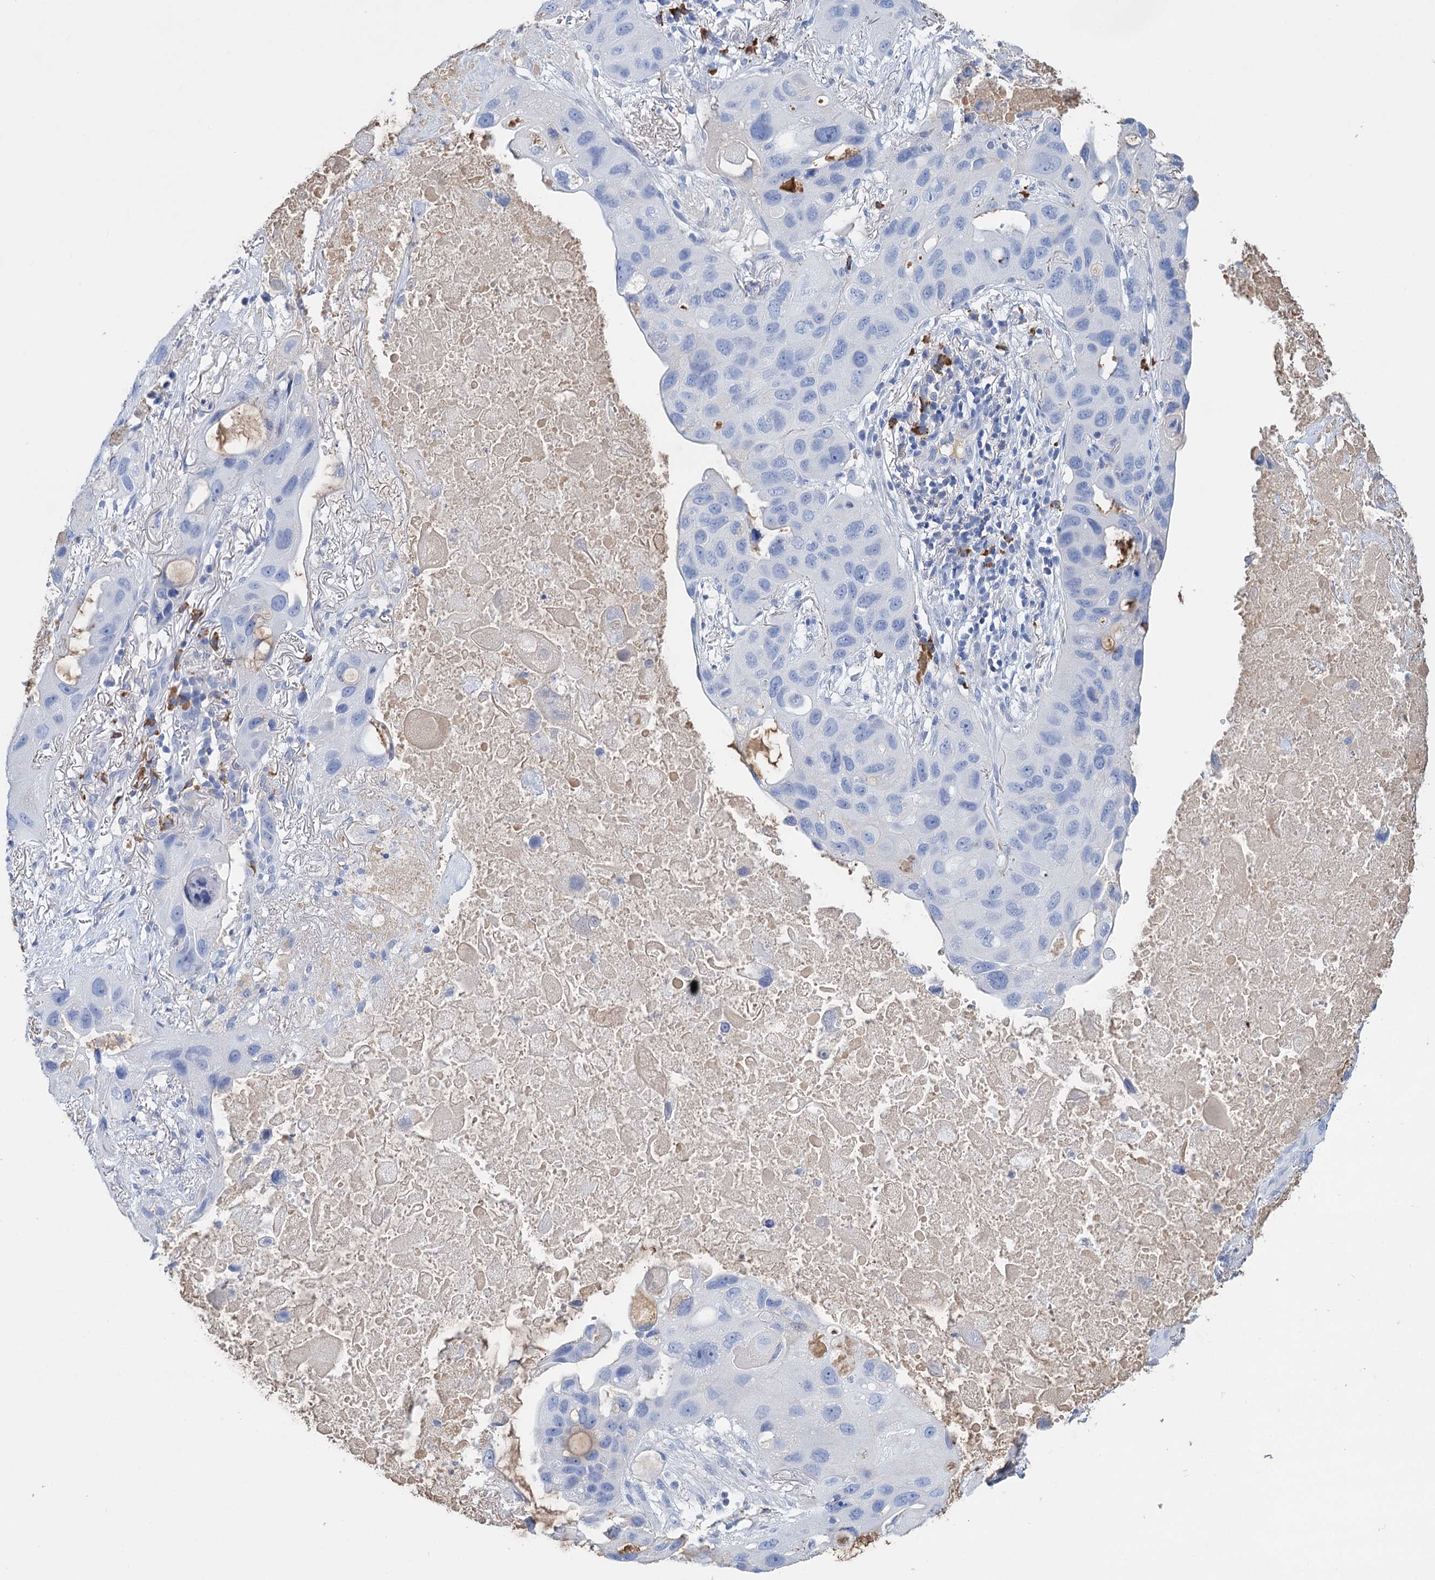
{"staining": {"intensity": "negative", "quantity": "none", "location": "none"}, "tissue": "lung cancer", "cell_type": "Tumor cells", "image_type": "cancer", "snomed": [{"axis": "morphology", "description": "Squamous cell carcinoma, NOS"}, {"axis": "topography", "description": "Lung"}], "caption": "DAB (3,3'-diaminobenzidine) immunohistochemical staining of human lung cancer (squamous cell carcinoma) demonstrates no significant positivity in tumor cells. Nuclei are stained in blue.", "gene": "FBXW12", "patient": {"sex": "female", "age": 73}}